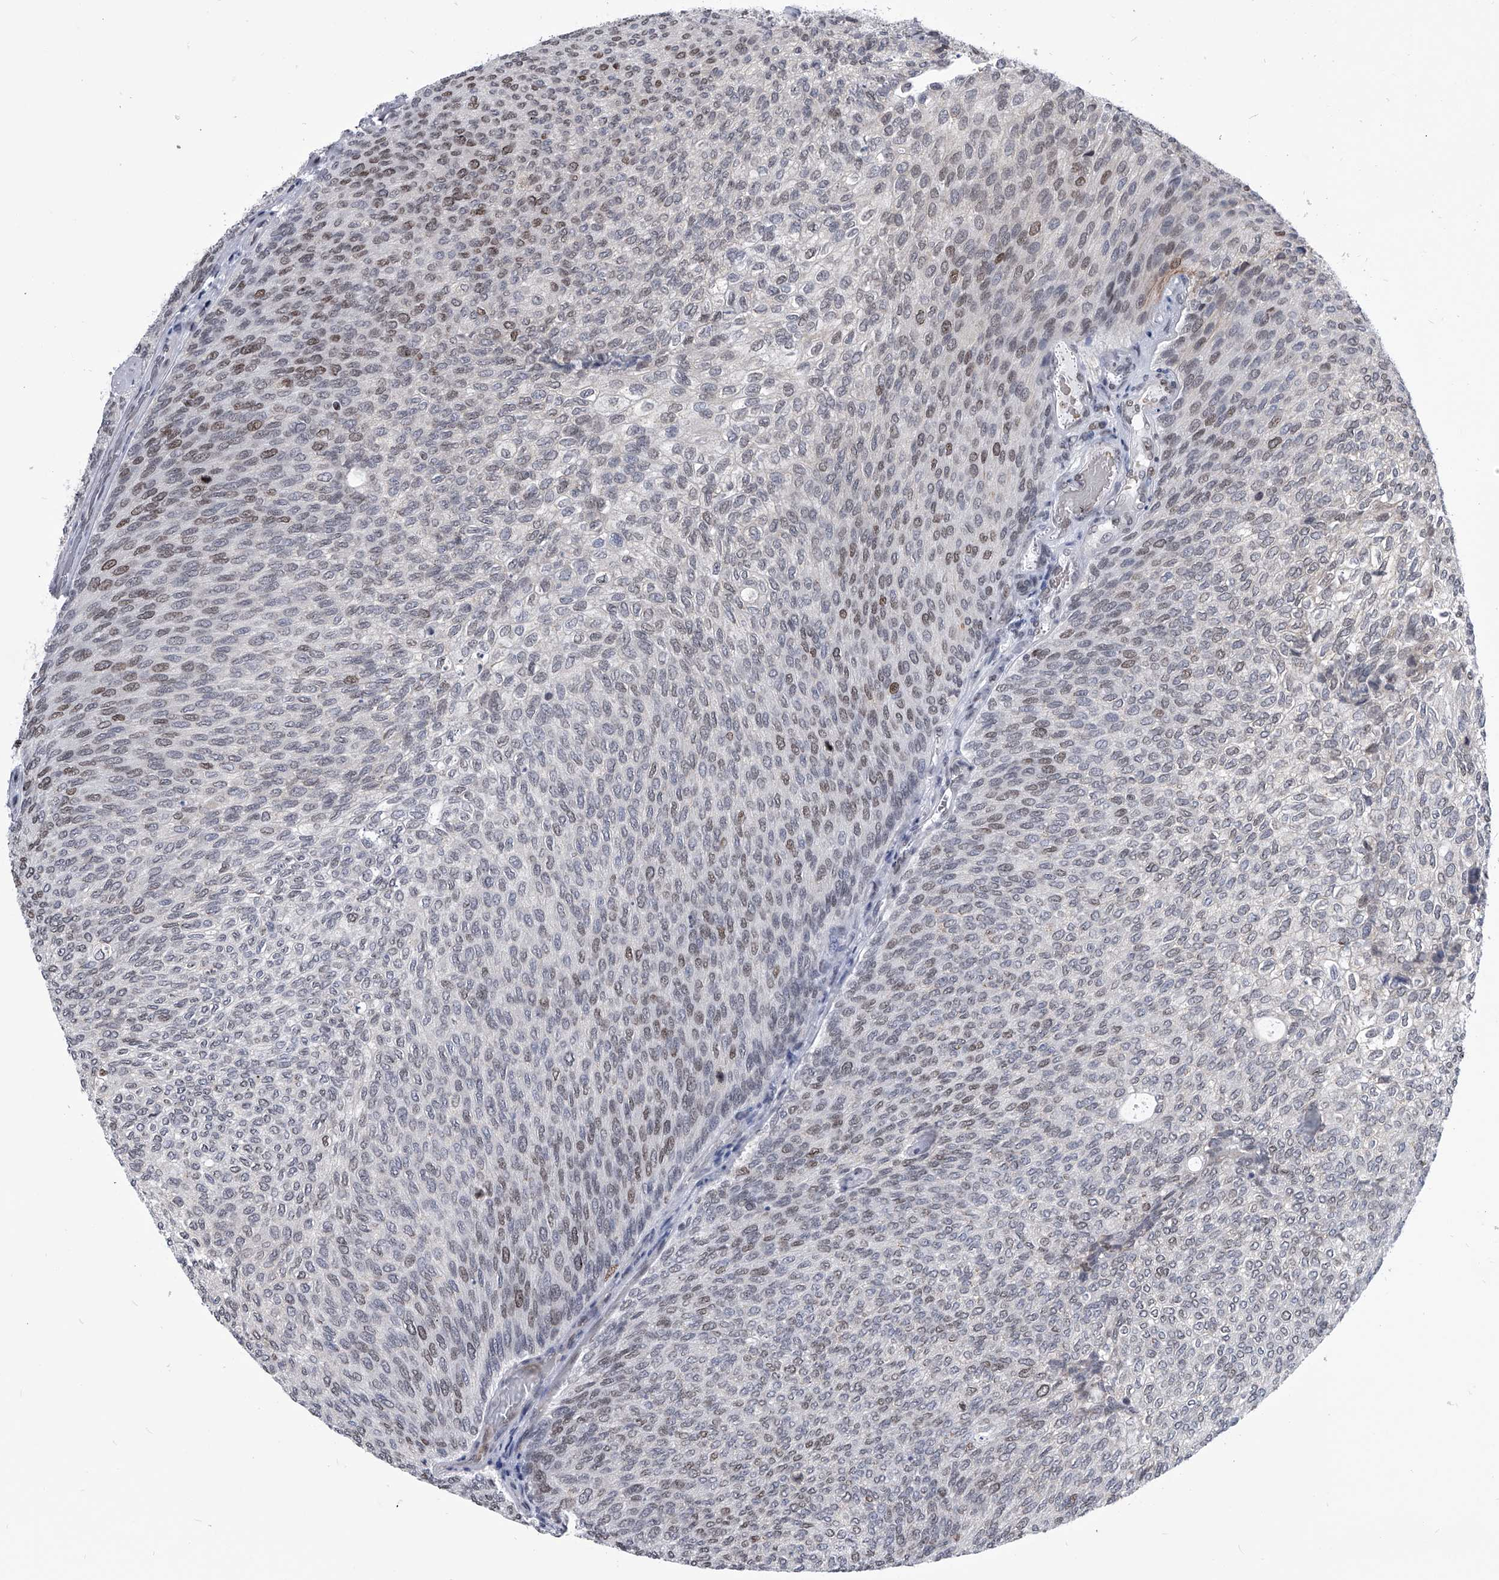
{"staining": {"intensity": "weak", "quantity": "25%-75%", "location": "nuclear"}, "tissue": "urothelial cancer", "cell_type": "Tumor cells", "image_type": "cancer", "snomed": [{"axis": "morphology", "description": "Urothelial carcinoma, Low grade"}, {"axis": "topography", "description": "Urinary bladder"}], "caption": "Tumor cells exhibit weak nuclear expression in approximately 25%-75% of cells in low-grade urothelial carcinoma. (brown staining indicates protein expression, while blue staining denotes nuclei).", "gene": "SIM2", "patient": {"sex": "female", "age": 79}}